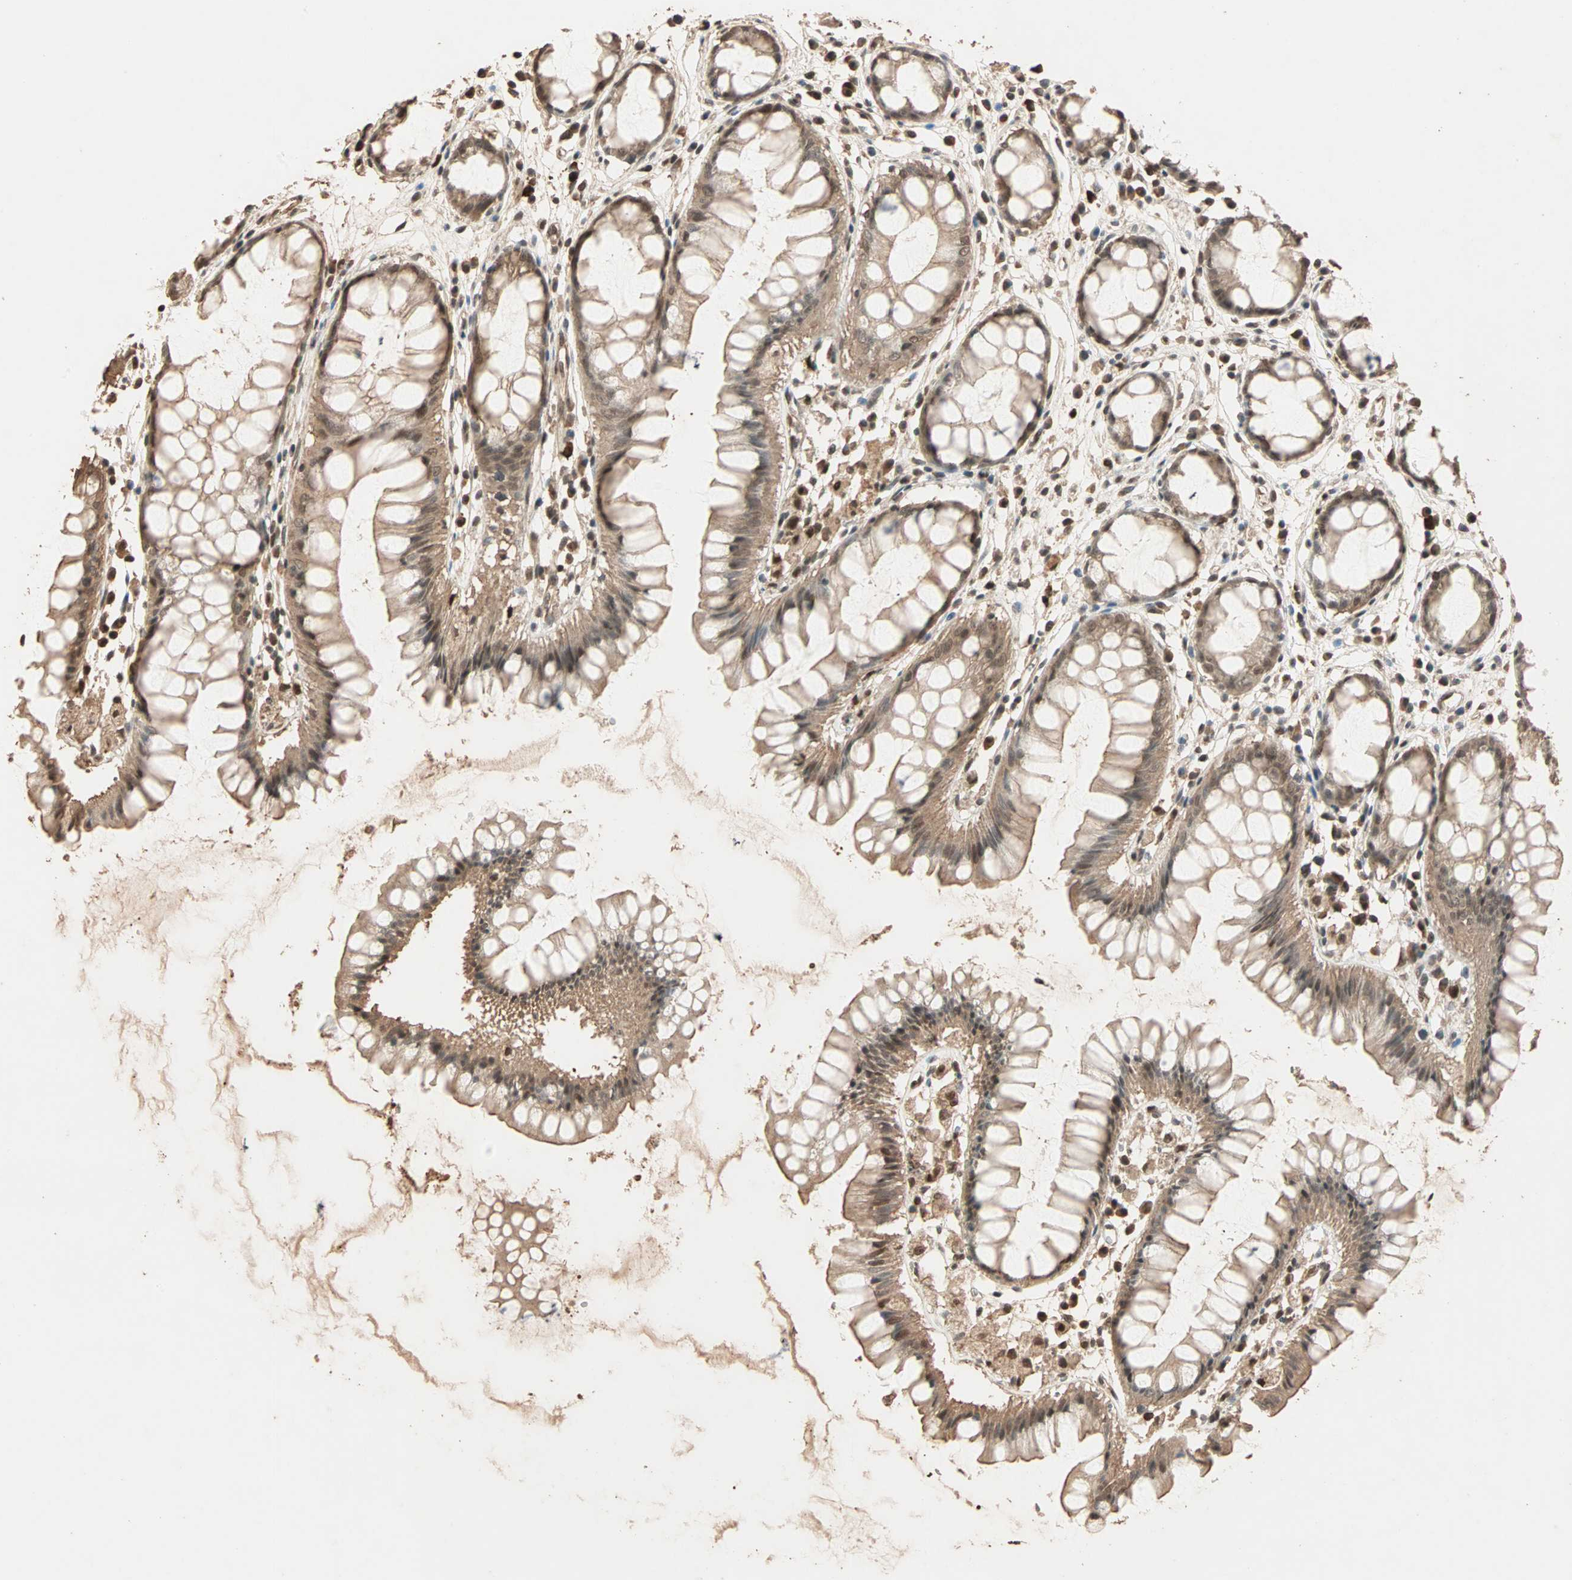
{"staining": {"intensity": "moderate", "quantity": ">75%", "location": "cytoplasmic/membranous,nuclear"}, "tissue": "rectum", "cell_type": "Glandular cells", "image_type": "normal", "snomed": [{"axis": "morphology", "description": "Normal tissue, NOS"}, {"axis": "morphology", "description": "Adenocarcinoma, NOS"}, {"axis": "topography", "description": "Rectum"}], "caption": "High-power microscopy captured an immunohistochemistry (IHC) image of normal rectum, revealing moderate cytoplasmic/membranous,nuclear staining in approximately >75% of glandular cells. The protein is stained brown, and the nuclei are stained in blue (DAB (3,3'-diaminobenzidine) IHC with brightfield microscopy, high magnification).", "gene": "ZBTB33", "patient": {"sex": "female", "age": 65}}